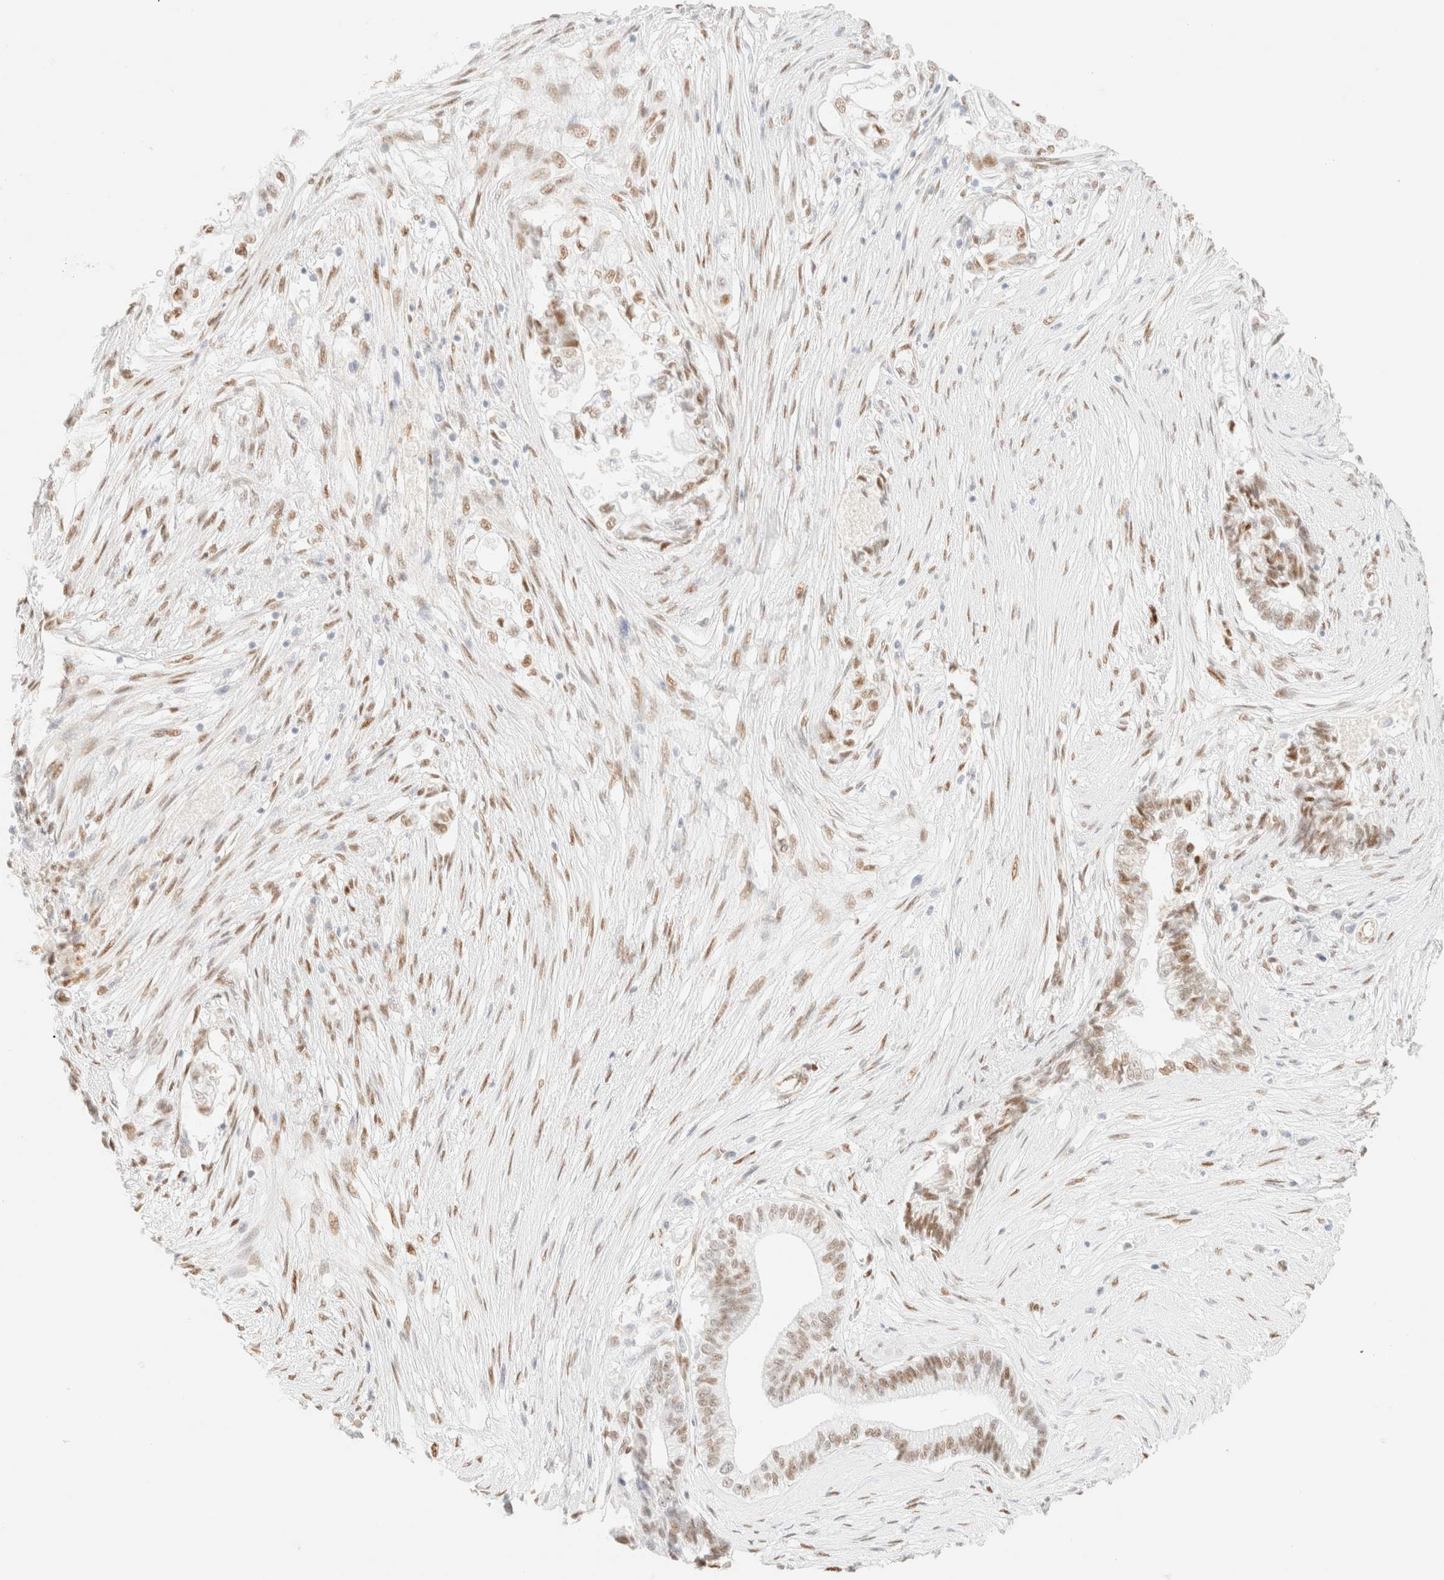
{"staining": {"intensity": "weak", "quantity": ">75%", "location": "nuclear"}, "tissue": "pancreatic cancer", "cell_type": "Tumor cells", "image_type": "cancer", "snomed": [{"axis": "morphology", "description": "Adenocarcinoma, NOS"}, {"axis": "topography", "description": "Pancreas"}], "caption": "An image of human adenocarcinoma (pancreatic) stained for a protein reveals weak nuclear brown staining in tumor cells.", "gene": "ZSCAN18", "patient": {"sex": "male", "age": 72}}